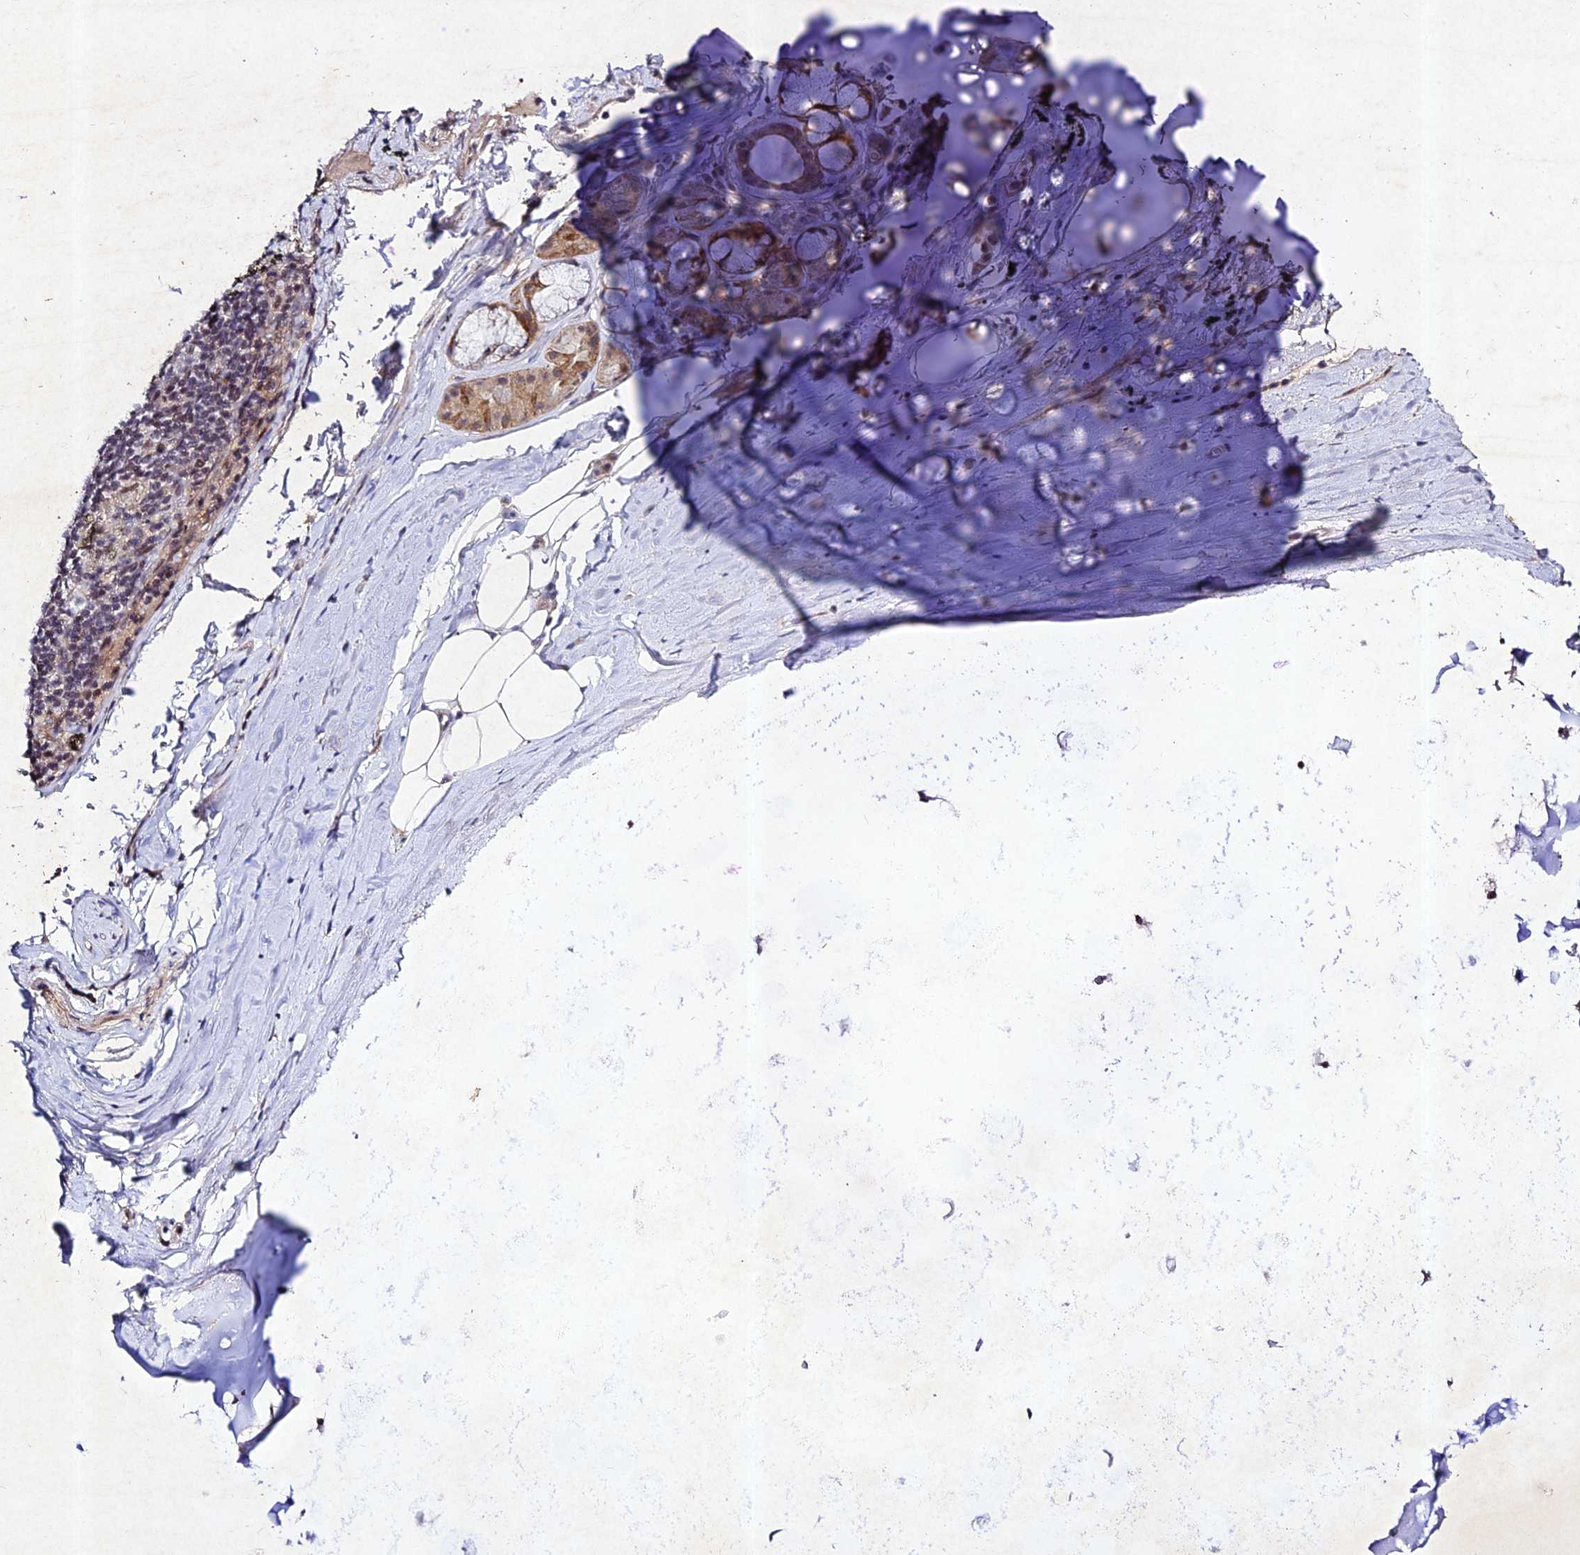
{"staining": {"intensity": "negative", "quantity": "none", "location": "none"}, "tissue": "adipose tissue", "cell_type": "Adipocytes", "image_type": "normal", "snomed": [{"axis": "morphology", "description": "Normal tissue, NOS"}, {"axis": "topography", "description": "Lymph node"}, {"axis": "topography", "description": "Bronchus"}], "caption": "This photomicrograph is of unremarkable adipose tissue stained with IHC to label a protein in brown with the nuclei are counter-stained blue. There is no positivity in adipocytes.", "gene": "RAVER1", "patient": {"sex": "male", "age": 63}}